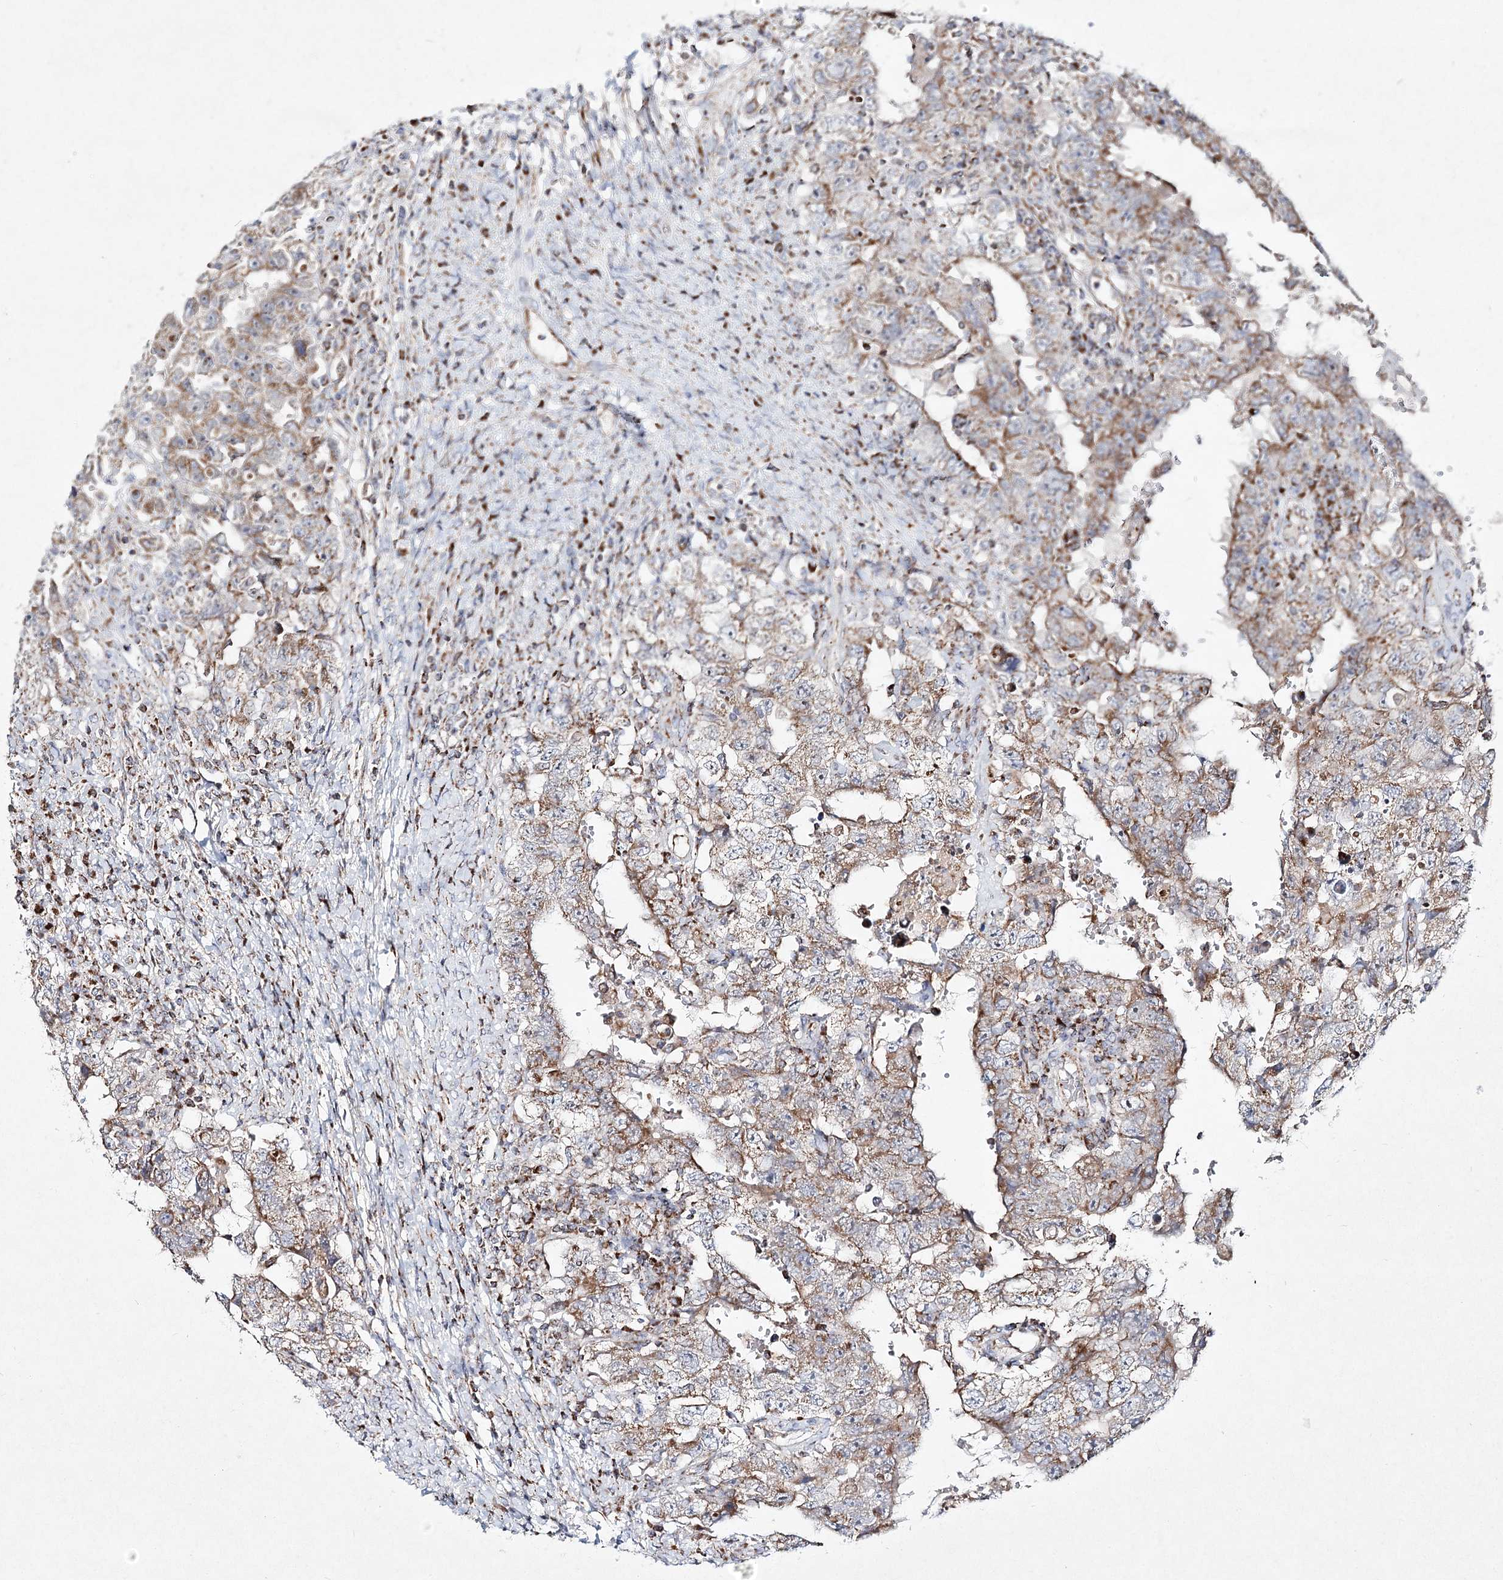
{"staining": {"intensity": "moderate", "quantity": ">75%", "location": "cytoplasmic/membranous"}, "tissue": "testis cancer", "cell_type": "Tumor cells", "image_type": "cancer", "snomed": [{"axis": "morphology", "description": "Carcinoma, Embryonal, NOS"}, {"axis": "topography", "description": "Testis"}], "caption": "Immunohistochemical staining of testis cancer (embryonal carcinoma) displays medium levels of moderate cytoplasmic/membranous protein expression in about >75% of tumor cells. The staining is performed using DAB (3,3'-diaminobenzidine) brown chromogen to label protein expression. The nuclei are counter-stained blue using hematoxylin.", "gene": "DNA2", "patient": {"sex": "male", "age": 26}}